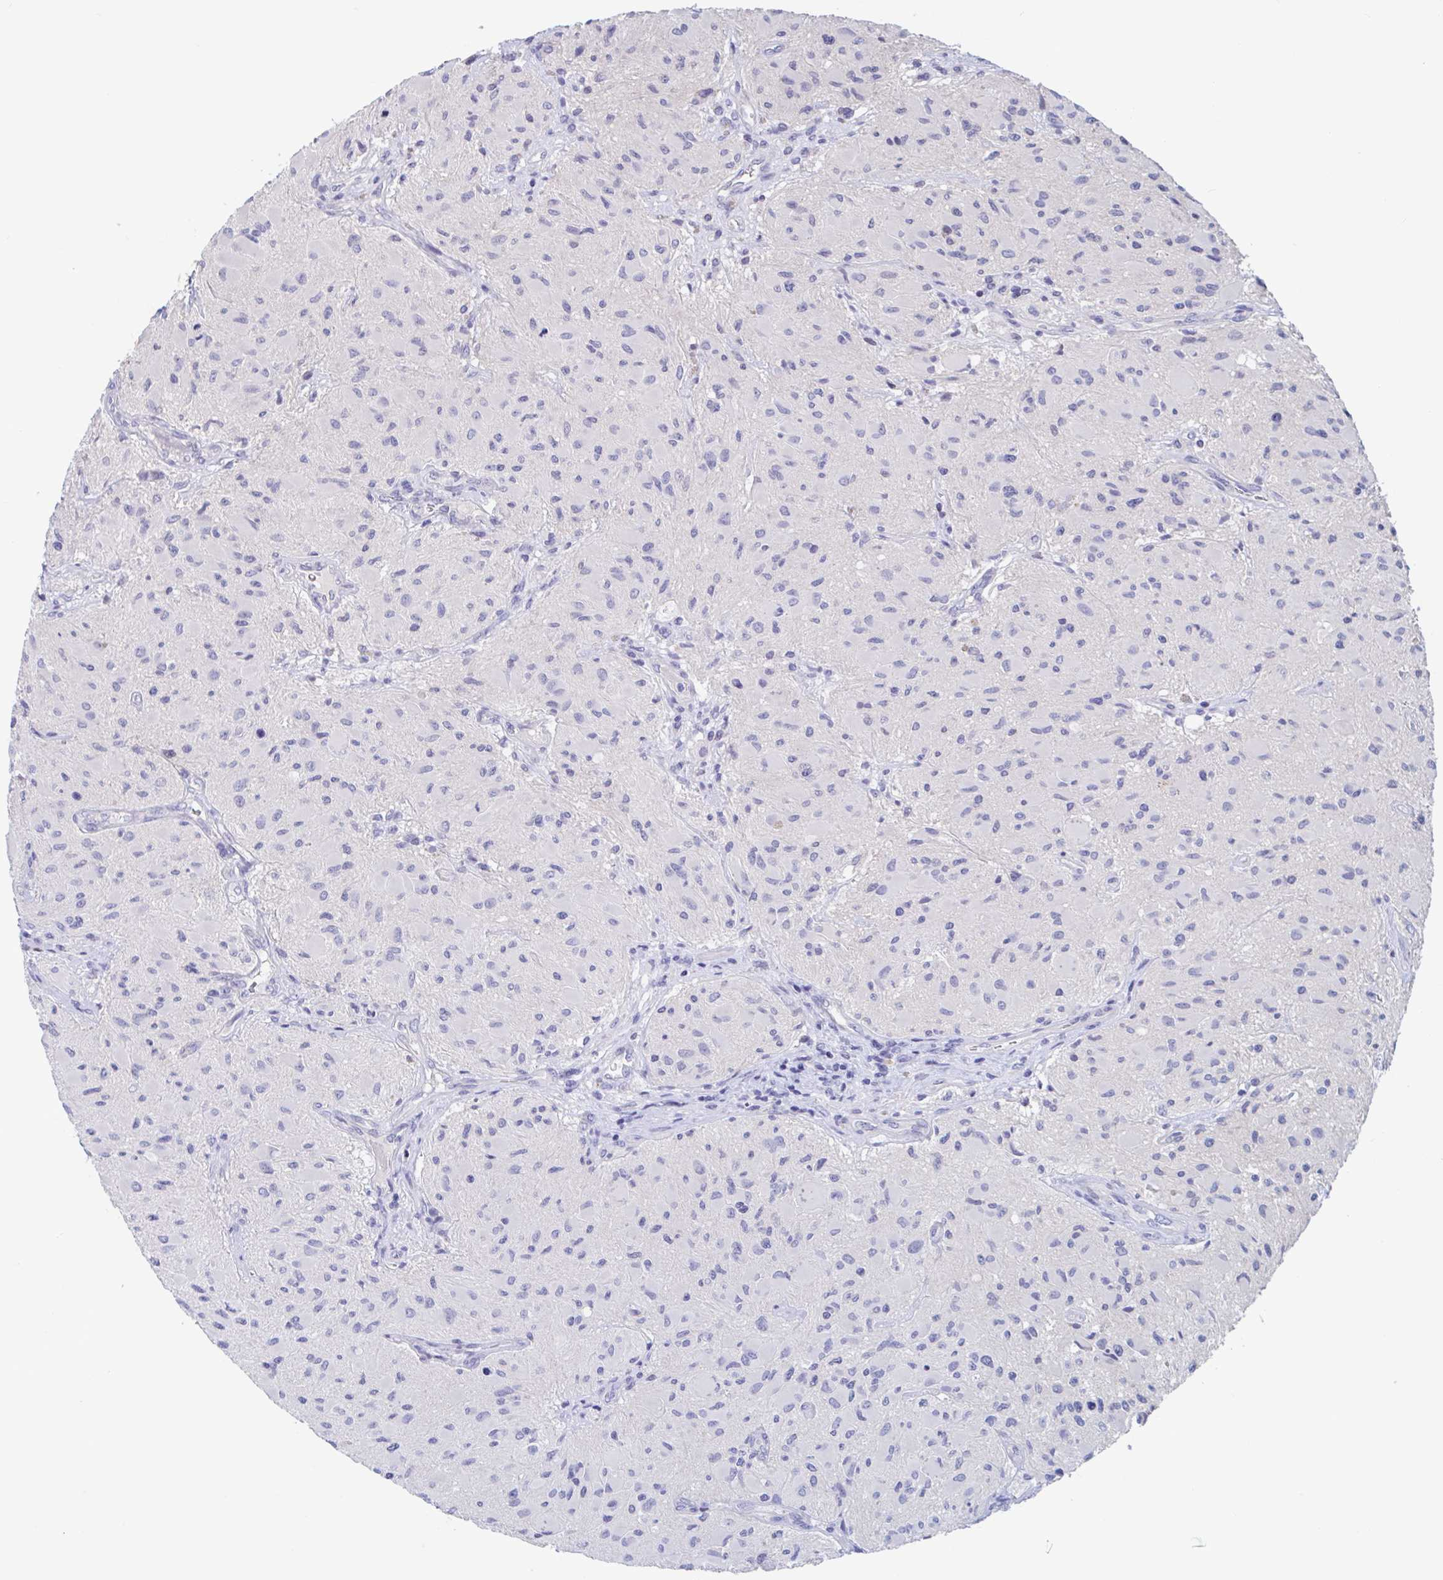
{"staining": {"intensity": "negative", "quantity": "none", "location": "none"}, "tissue": "glioma", "cell_type": "Tumor cells", "image_type": "cancer", "snomed": [{"axis": "morphology", "description": "Glioma, malignant, High grade"}, {"axis": "topography", "description": "Brain"}], "caption": "Protein analysis of glioma exhibits no significant expression in tumor cells.", "gene": "UNKL", "patient": {"sex": "female", "age": 65}}